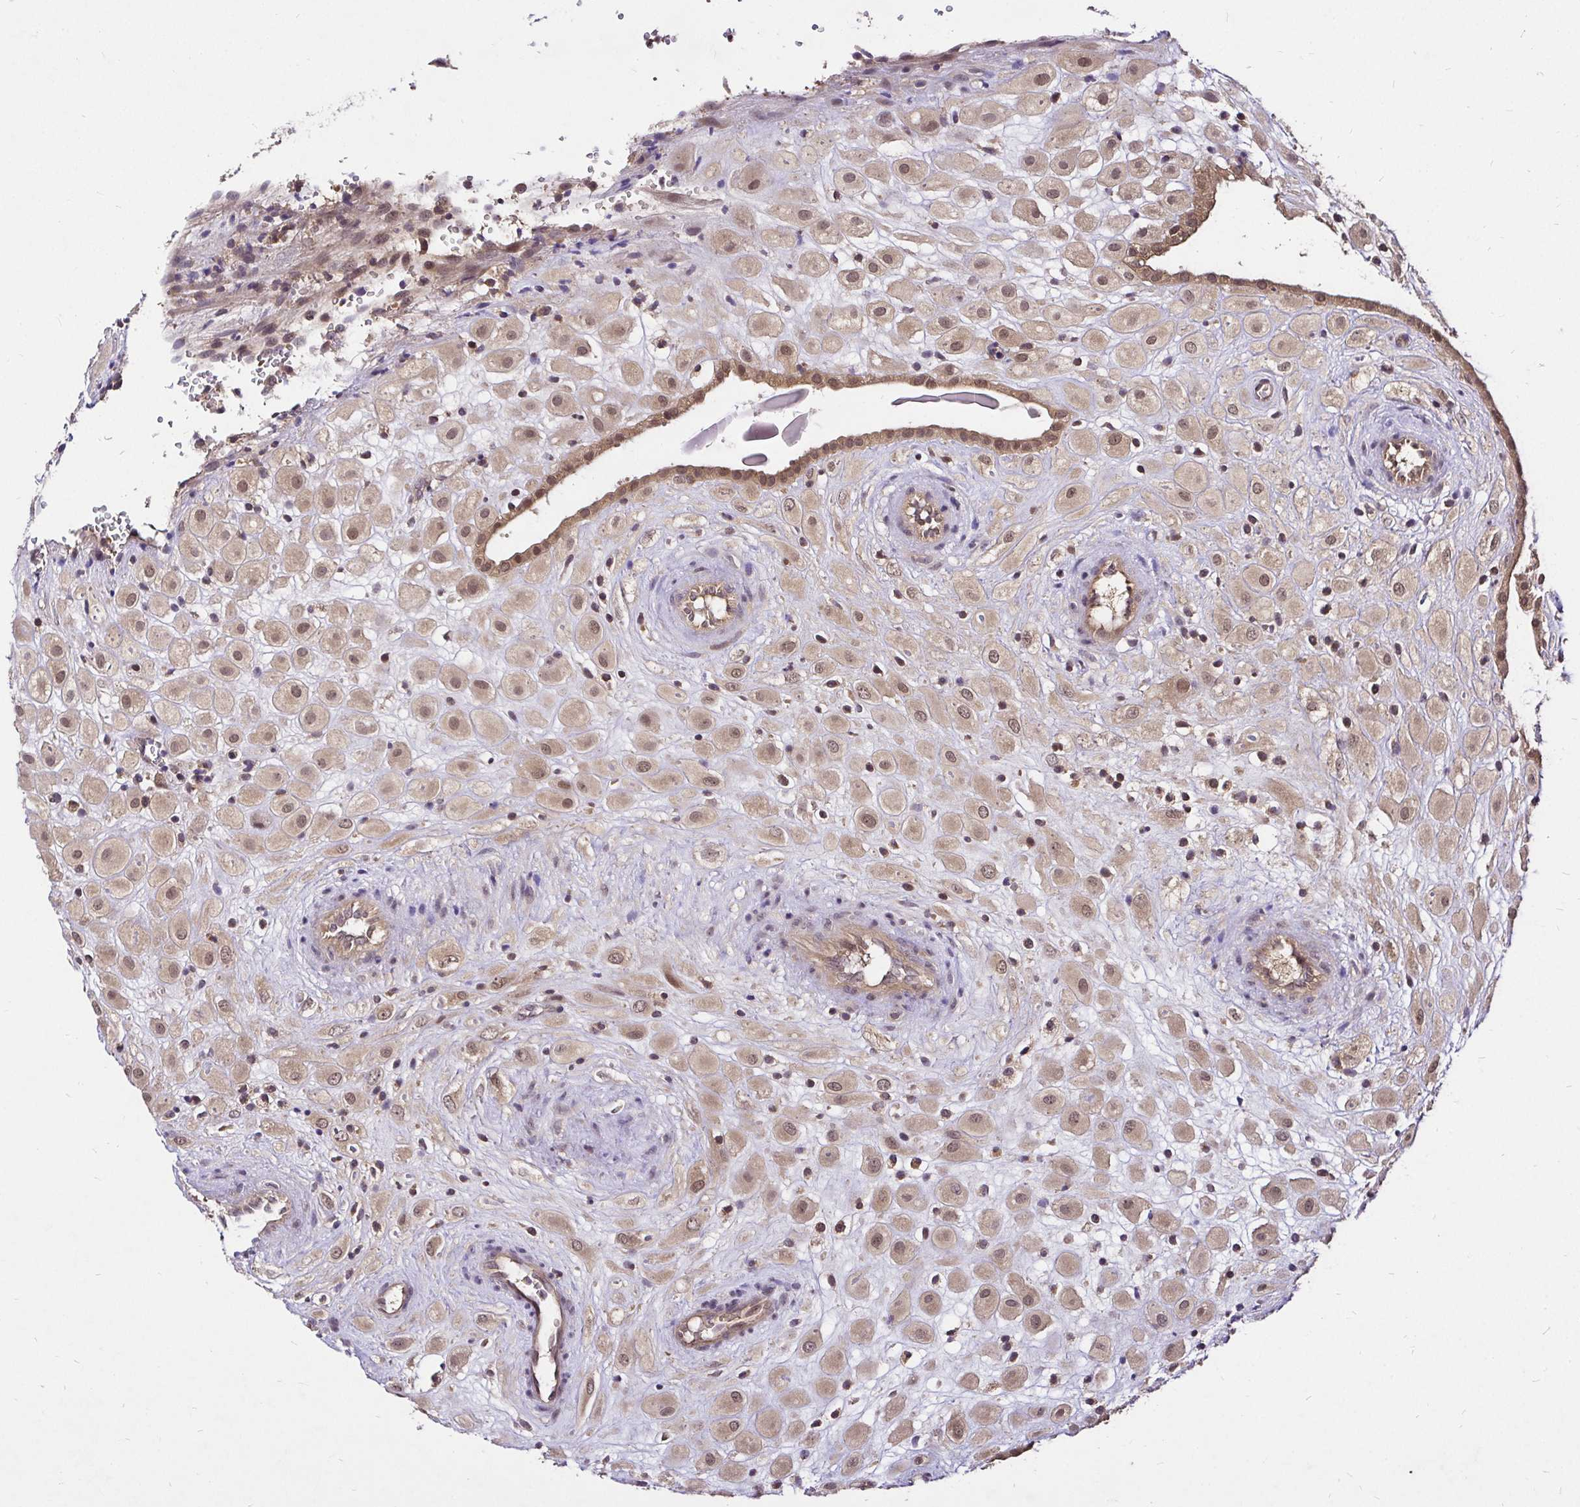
{"staining": {"intensity": "moderate", "quantity": ">75%", "location": "cytoplasmic/membranous,nuclear"}, "tissue": "placenta", "cell_type": "Decidual cells", "image_type": "normal", "snomed": [{"axis": "morphology", "description": "Normal tissue, NOS"}, {"axis": "topography", "description": "Placenta"}], "caption": "Decidual cells reveal medium levels of moderate cytoplasmic/membranous,nuclear staining in about >75% of cells in unremarkable human placenta. Immunohistochemistry stains the protein of interest in brown and the nuclei are stained blue.", "gene": "UBE2M", "patient": {"sex": "female", "age": 24}}